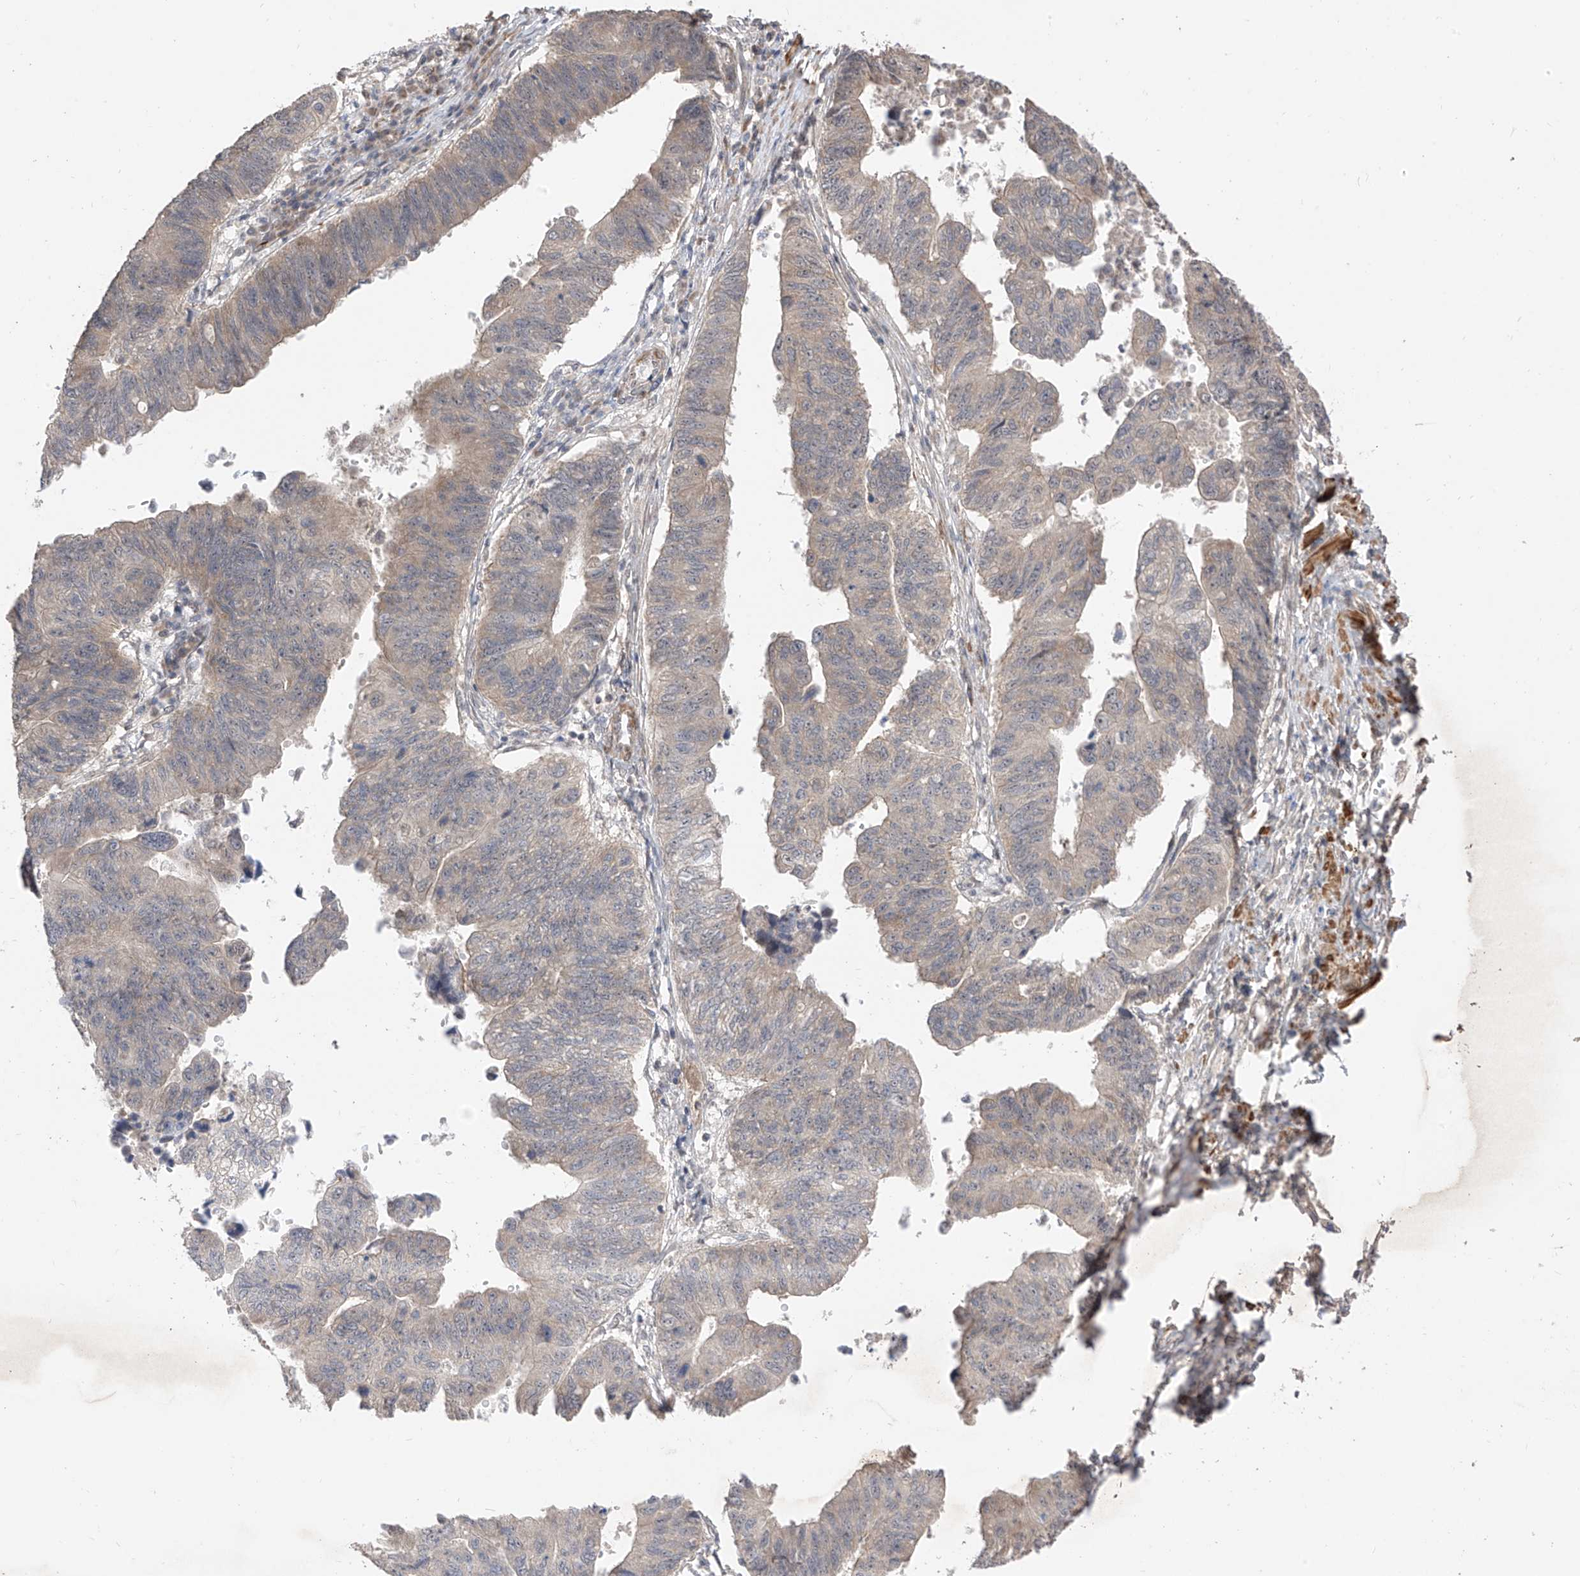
{"staining": {"intensity": "weak", "quantity": "25%-75%", "location": "cytoplasmic/membranous"}, "tissue": "stomach cancer", "cell_type": "Tumor cells", "image_type": "cancer", "snomed": [{"axis": "morphology", "description": "Adenocarcinoma, NOS"}, {"axis": "topography", "description": "Stomach"}], "caption": "An IHC photomicrograph of tumor tissue is shown. Protein staining in brown labels weak cytoplasmic/membranous positivity in stomach adenocarcinoma within tumor cells. (DAB IHC, brown staining for protein, blue staining for nuclei).", "gene": "LATS1", "patient": {"sex": "male", "age": 59}}